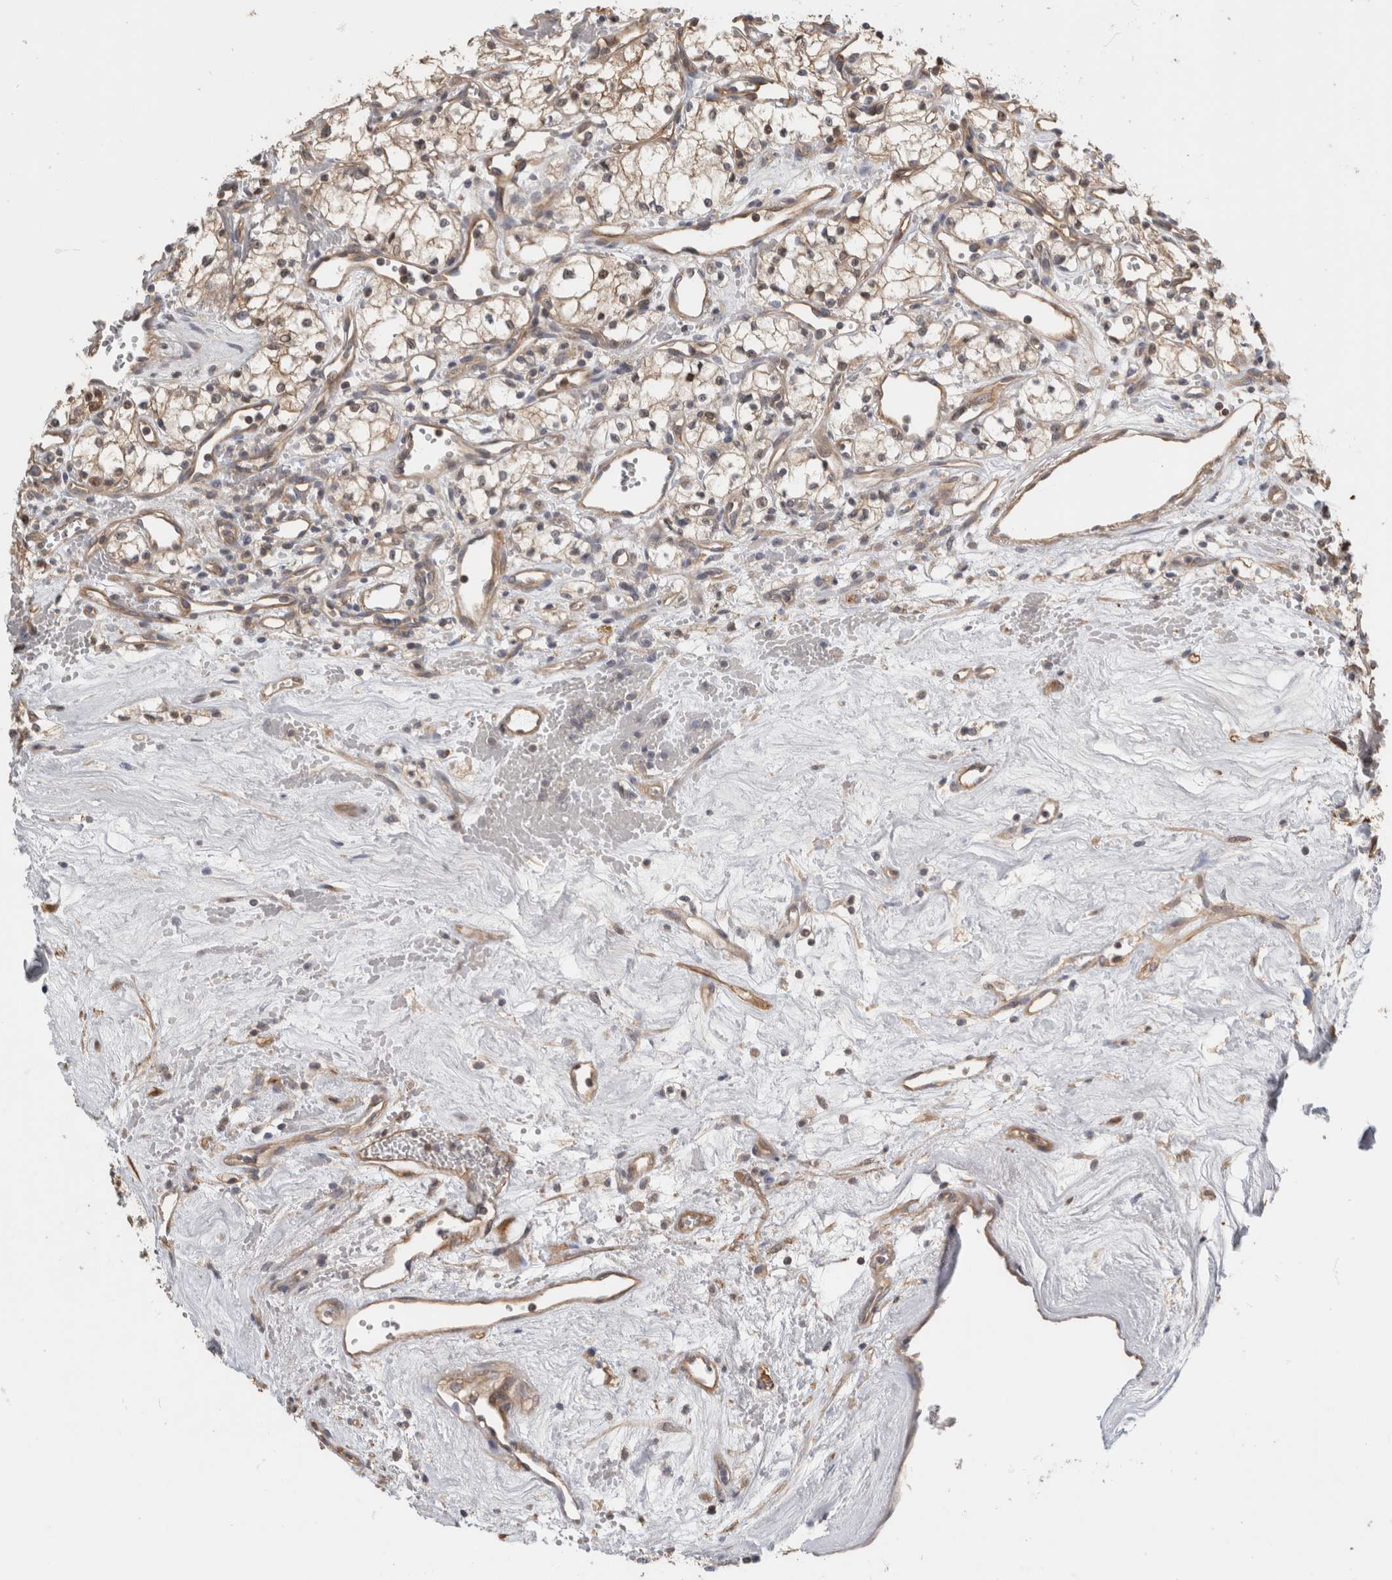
{"staining": {"intensity": "moderate", "quantity": "<25%", "location": "cytoplasmic/membranous"}, "tissue": "renal cancer", "cell_type": "Tumor cells", "image_type": "cancer", "snomed": [{"axis": "morphology", "description": "Adenocarcinoma, NOS"}, {"axis": "topography", "description": "Kidney"}], "caption": "Immunohistochemistry (DAB (3,3'-diaminobenzidine)) staining of human renal cancer reveals moderate cytoplasmic/membranous protein staining in approximately <25% of tumor cells.", "gene": "PGM1", "patient": {"sex": "male", "age": 59}}